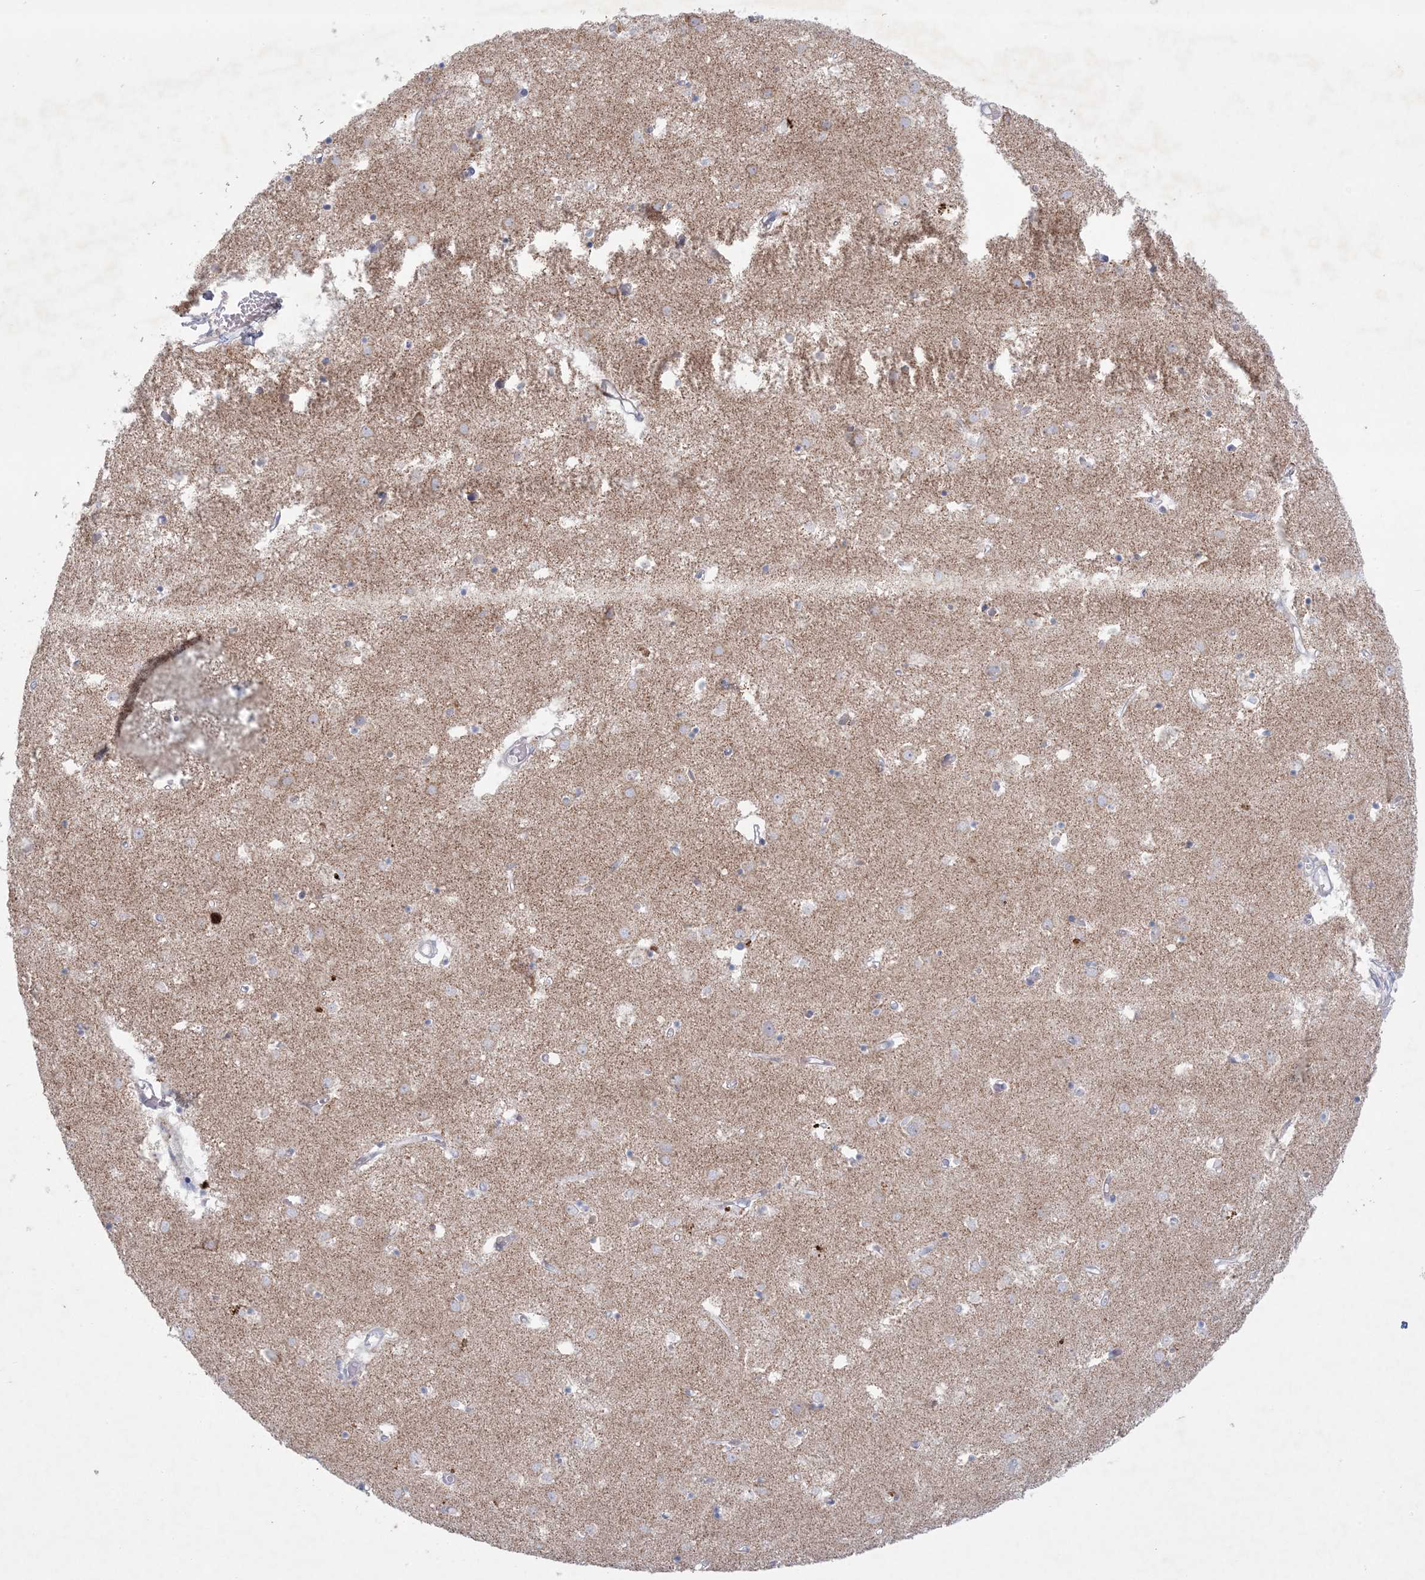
{"staining": {"intensity": "weak", "quantity": "<25%", "location": "cytoplasmic/membranous"}, "tissue": "caudate", "cell_type": "Glial cells", "image_type": "normal", "snomed": [{"axis": "morphology", "description": "Normal tissue, NOS"}, {"axis": "topography", "description": "Lateral ventricle wall"}], "caption": "A high-resolution image shows immunohistochemistry staining of benign caudate, which shows no significant positivity in glial cells. The staining was performed using DAB (3,3'-diaminobenzidine) to visualize the protein expression in brown, while the nuclei were stained in blue with hematoxylin (Magnification: 20x).", "gene": "KCTD6", "patient": {"sex": "male", "age": 70}}